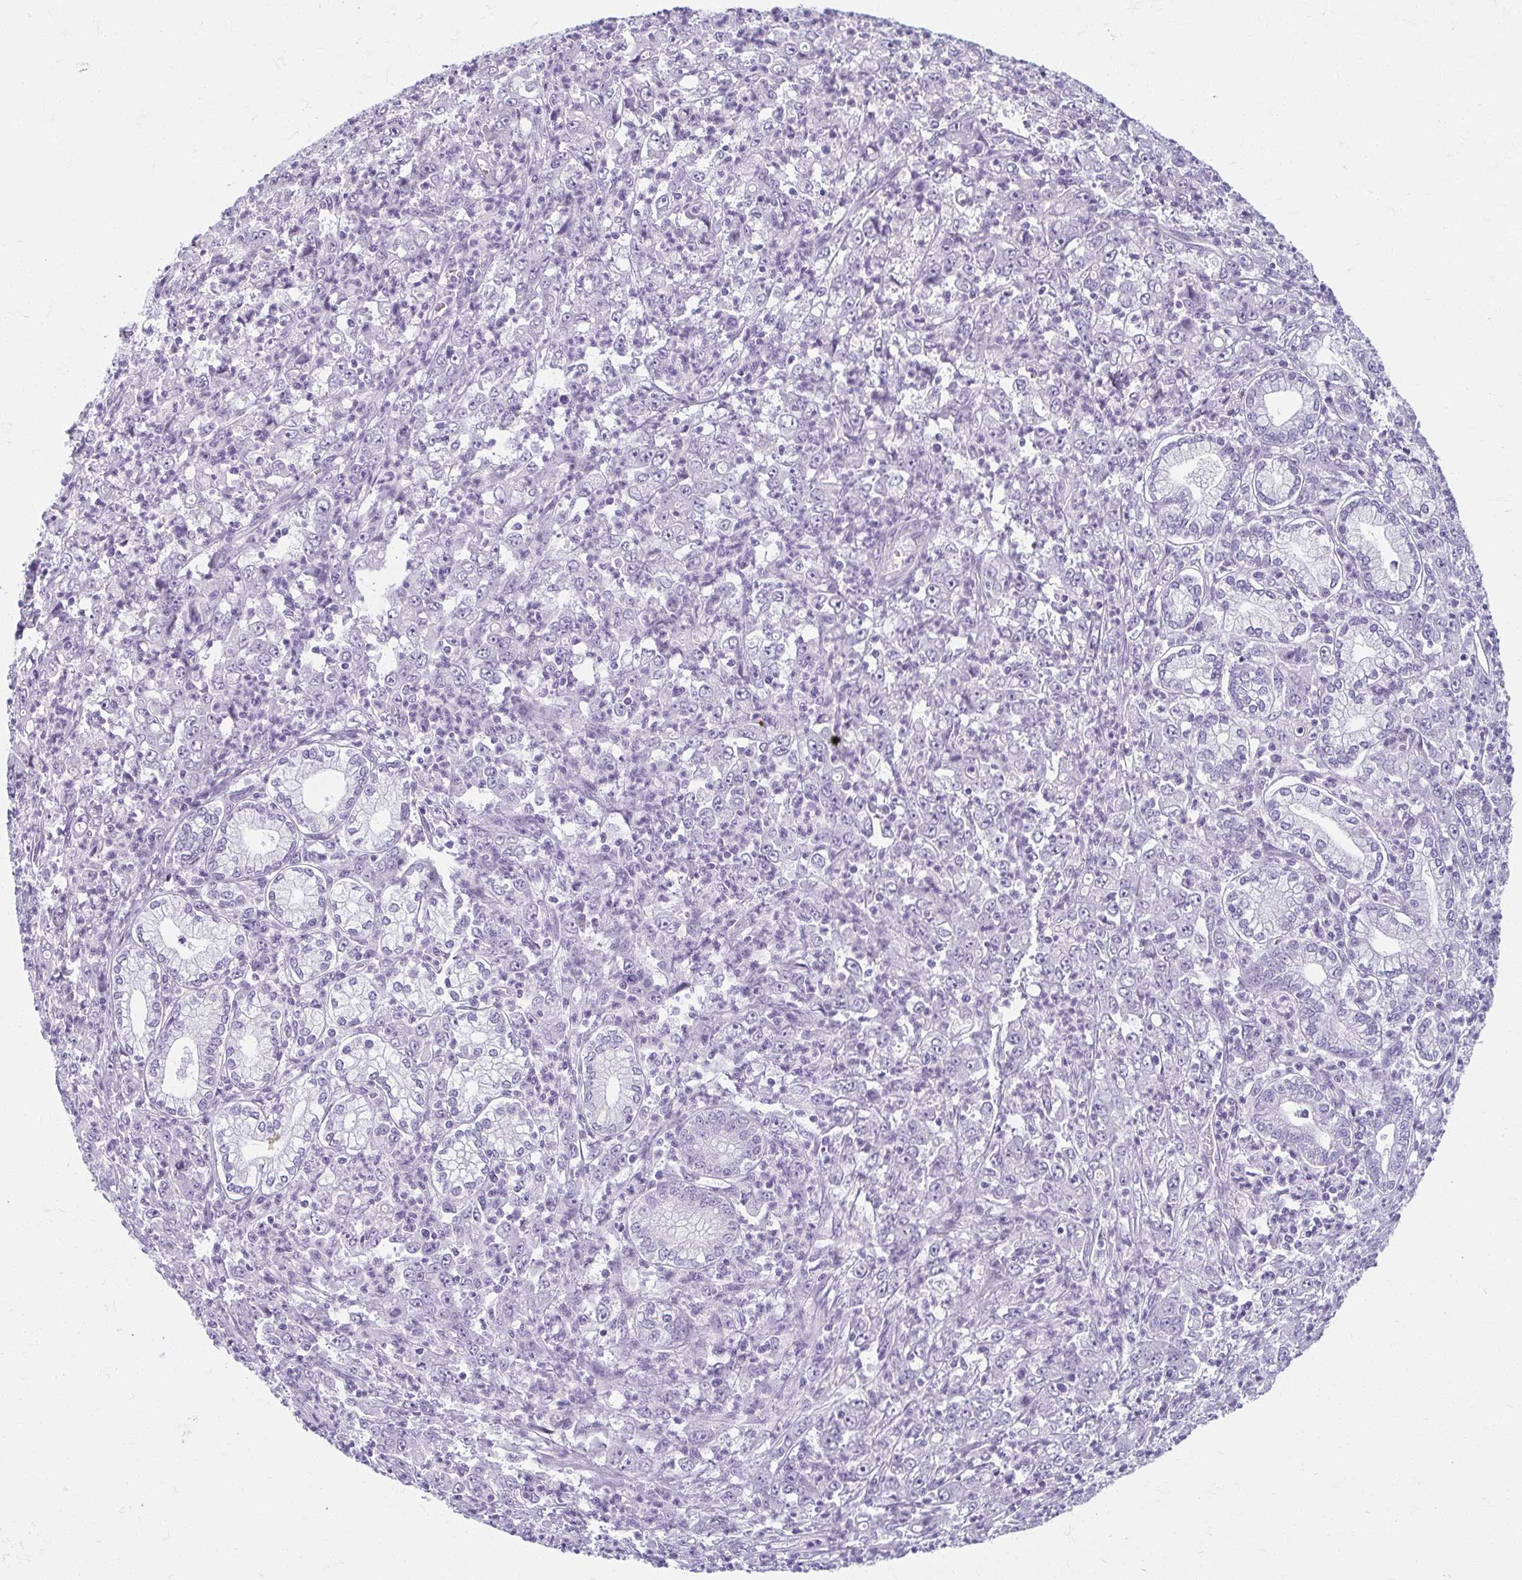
{"staining": {"intensity": "negative", "quantity": "none", "location": "none"}, "tissue": "stomach cancer", "cell_type": "Tumor cells", "image_type": "cancer", "snomed": [{"axis": "morphology", "description": "Adenocarcinoma, NOS"}, {"axis": "topography", "description": "Stomach, lower"}], "caption": "IHC histopathology image of neoplastic tissue: stomach cancer stained with DAB exhibits no significant protein positivity in tumor cells.", "gene": "MOBP", "patient": {"sex": "female", "age": 71}}